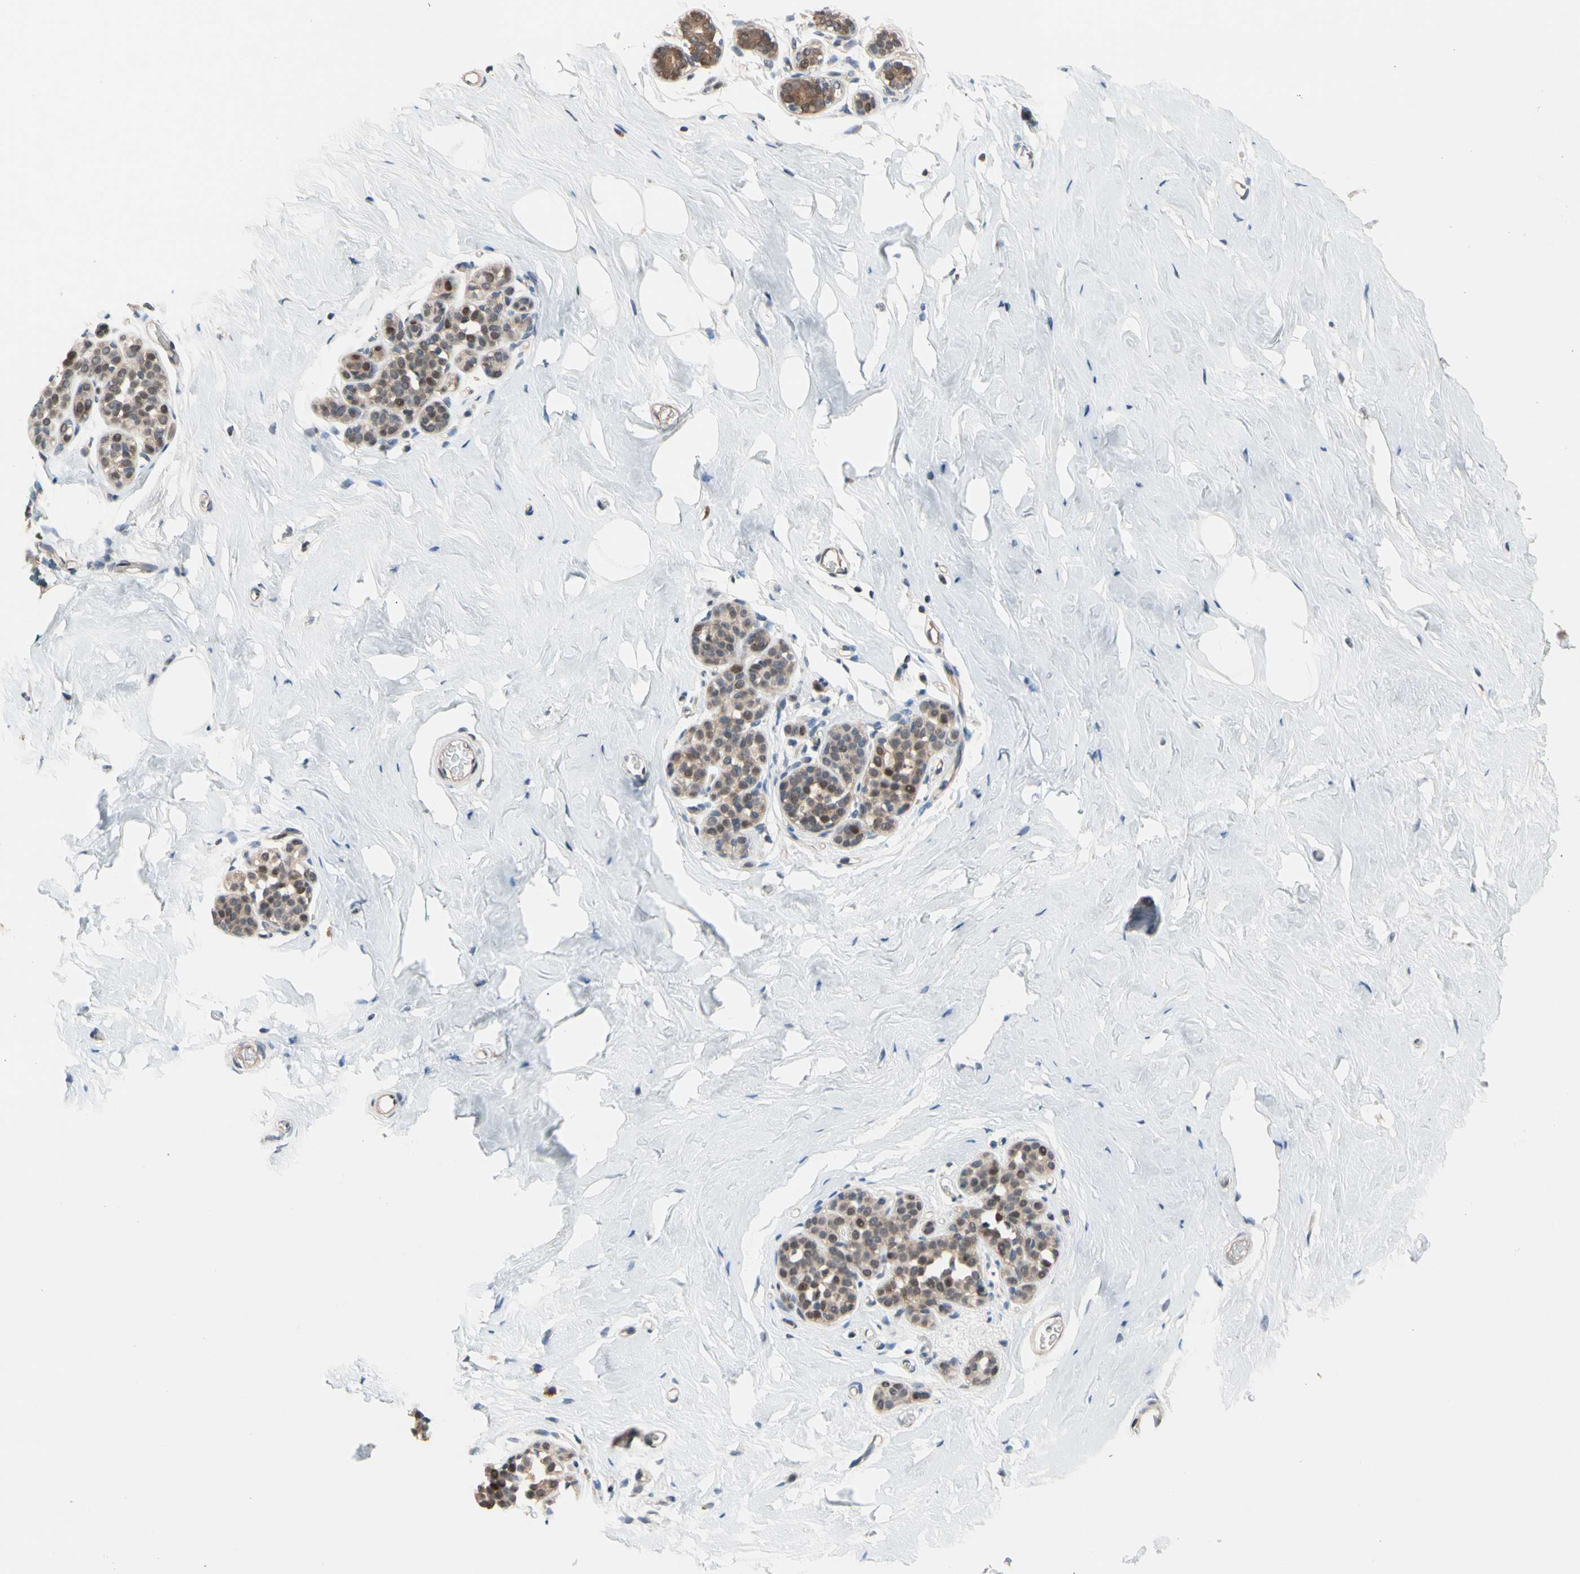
{"staining": {"intensity": "negative", "quantity": "none", "location": "none"}, "tissue": "breast", "cell_type": "Adipocytes", "image_type": "normal", "snomed": [{"axis": "morphology", "description": "Normal tissue, NOS"}, {"axis": "topography", "description": "Breast"}], "caption": "This is an IHC photomicrograph of unremarkable breast. There is no positivity in adipocytes.", "gene": "NGEF", "patient": {"sex": "female", "age": 75}}